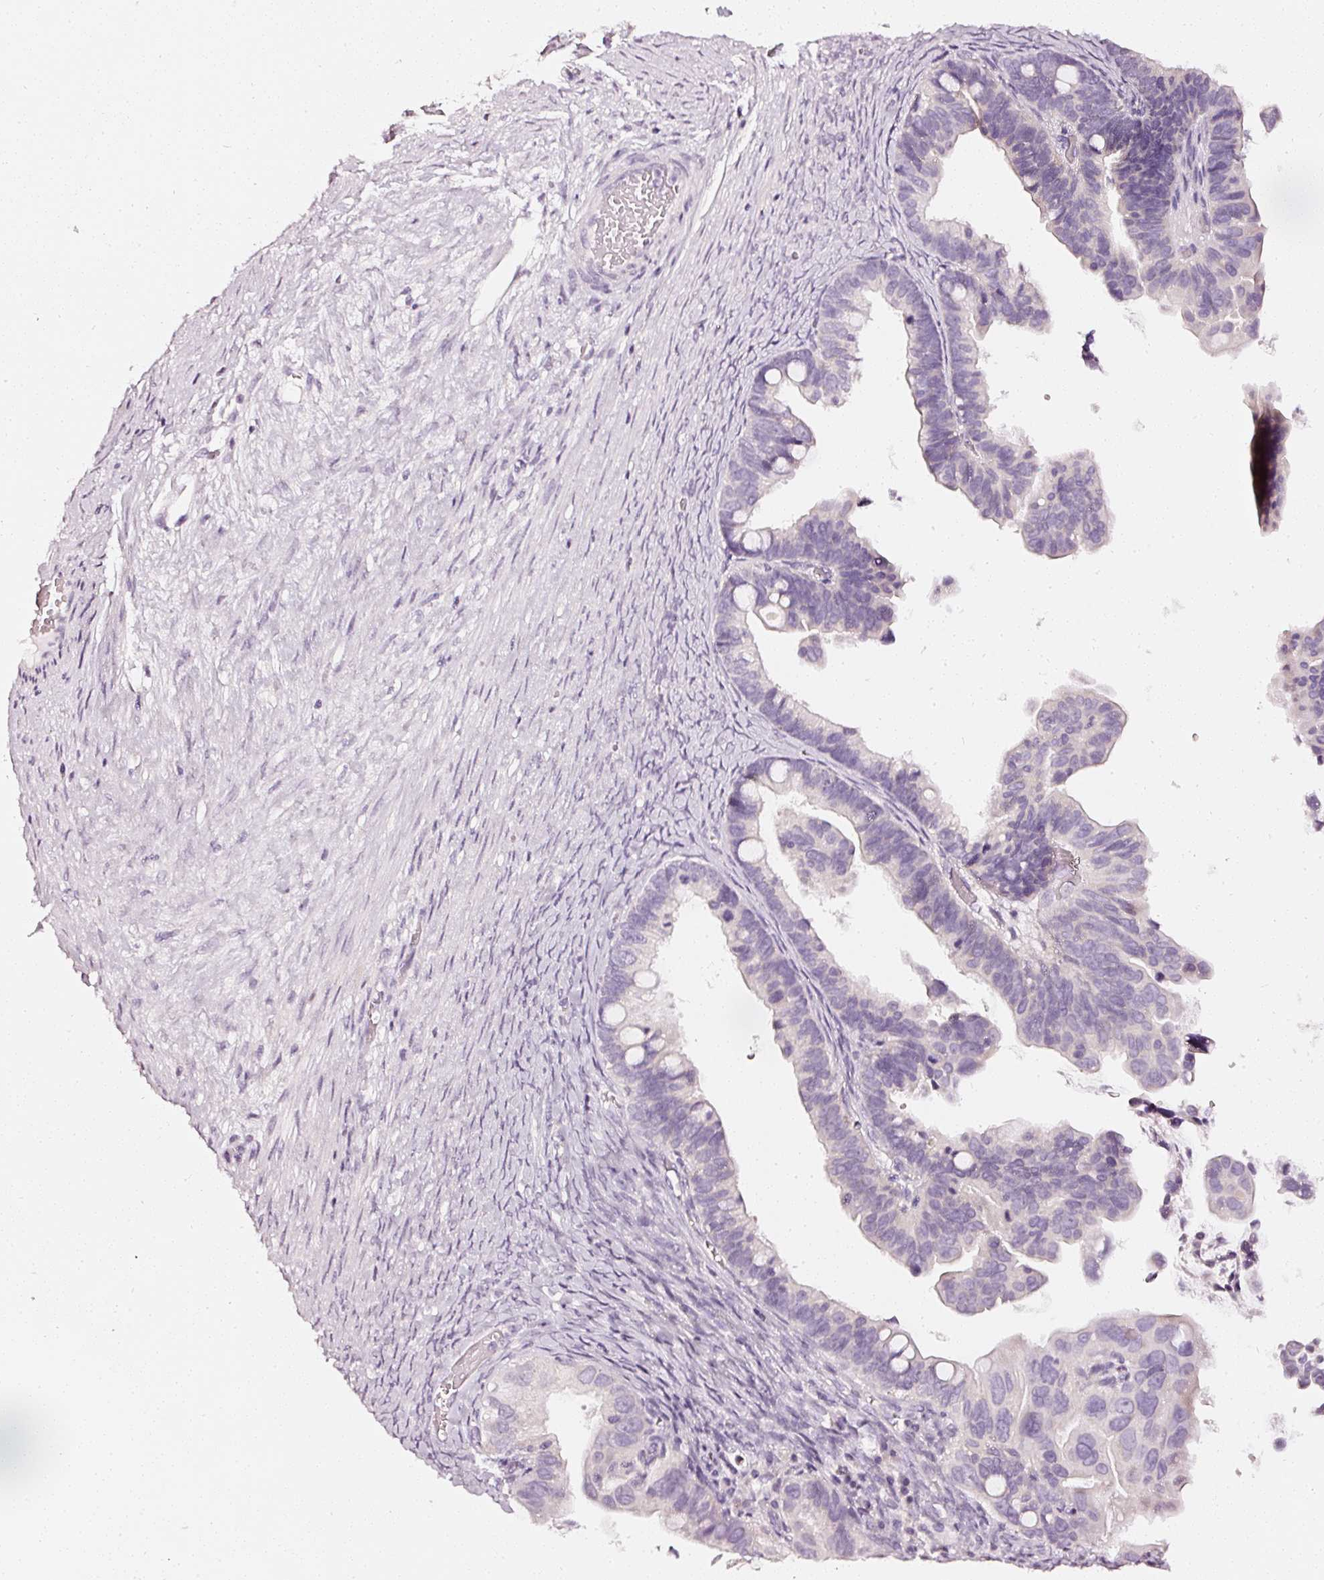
{"staining": {"intensity": "negative", "quantity": "none", "location": "none"}, "tissue": "ovarian cancer", "cell_type": "Tumor cells", "image_type": "cancer", "snomed": [{"axis": "morphology", "description": "Cystadenocarcinoma, serous, NOS"}, {"axis": "topography", "description": "Ovary"}], "caption": "Ovarian serous cystadenocarcinoma was stained to show a protein in brown. There is no significant expression in tumor cells.", "gene": "CNP", "patient": {"sex": "female", "age": 56}}